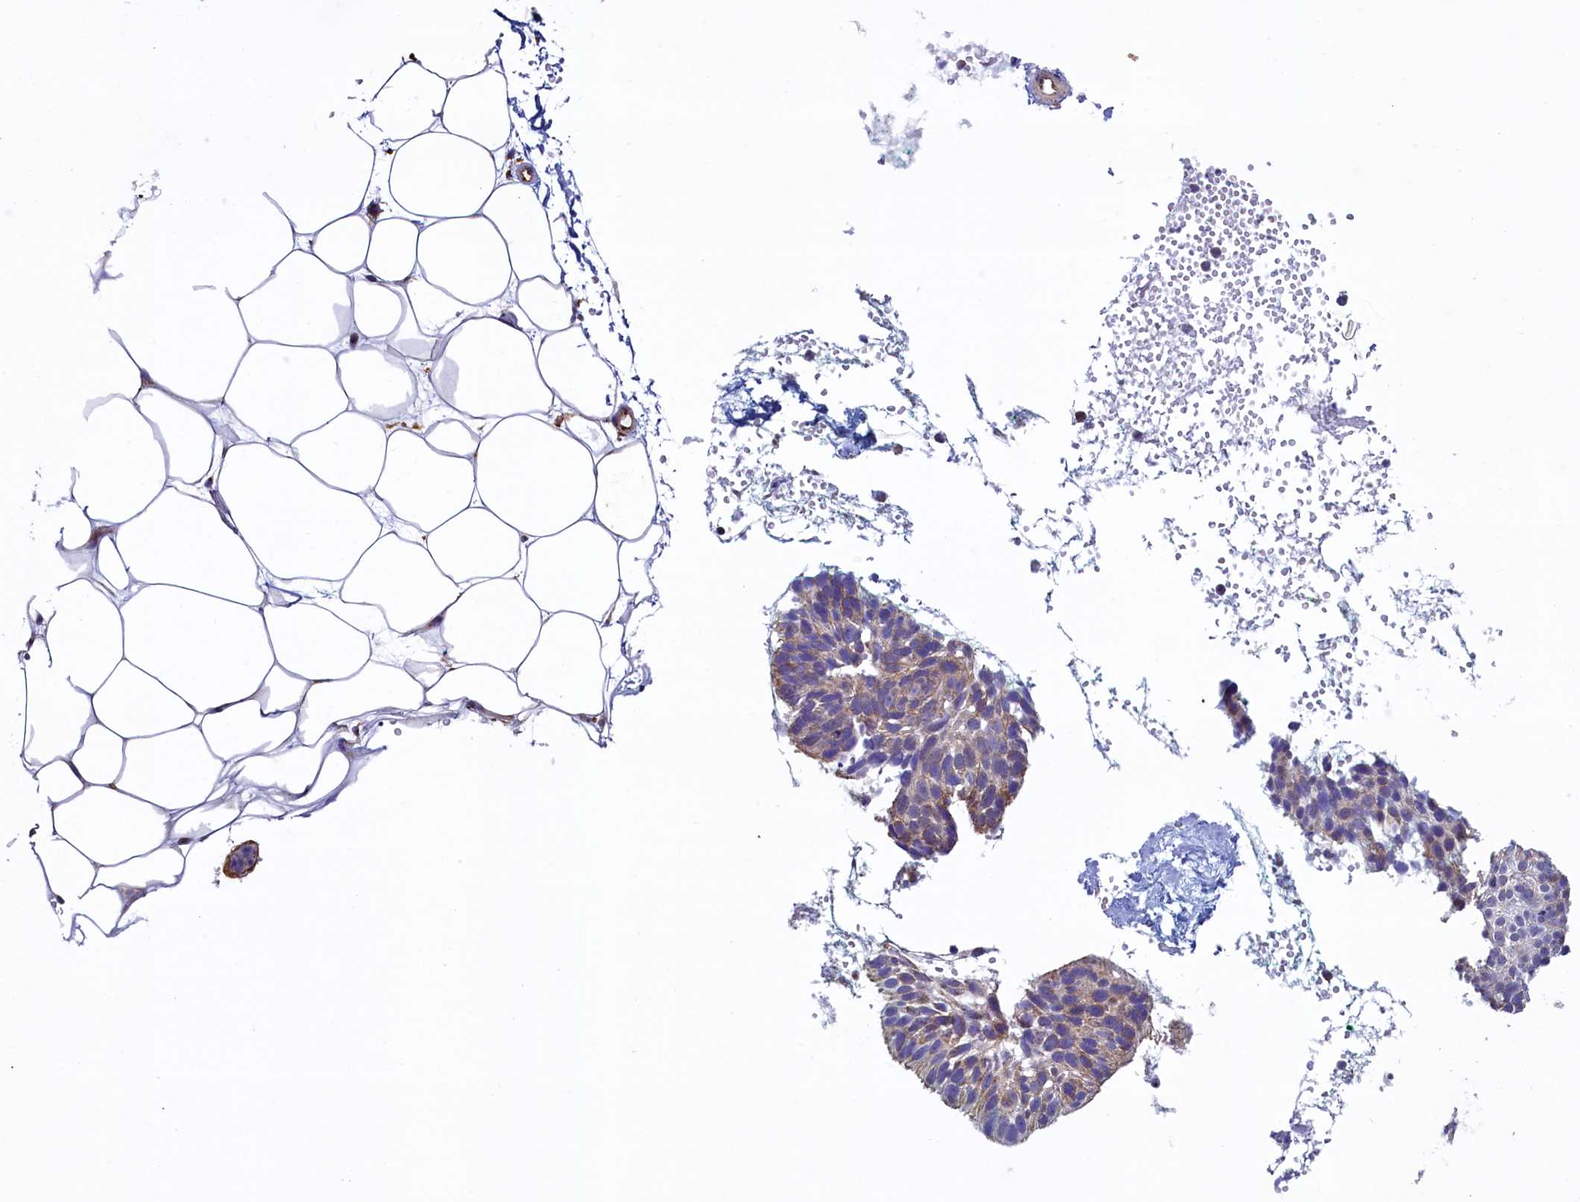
{"staining": {"intensity": "weak", "quantity": "25%-75%", "location": "cytoplasmic/membranous"}, "tissue": "skin cancer", "cell_type": "Tumor cells", "image_type": "cancer", "snomed": [{"axis": "morphology", "description": "Normal tissue, NOS"}, {"axis": "morphology", "description": "Basal cell carcinoma"}, {"axis": "topography", "description": "Skin"}], "caption": "Brown immunohistochemical staining in human skin cancer exhibits weak cytoplasmic/membranous staining in about 25%-75% of tumor cells.", "gene": "GPR21", "patient": {"sex": "male", "age": 66}}